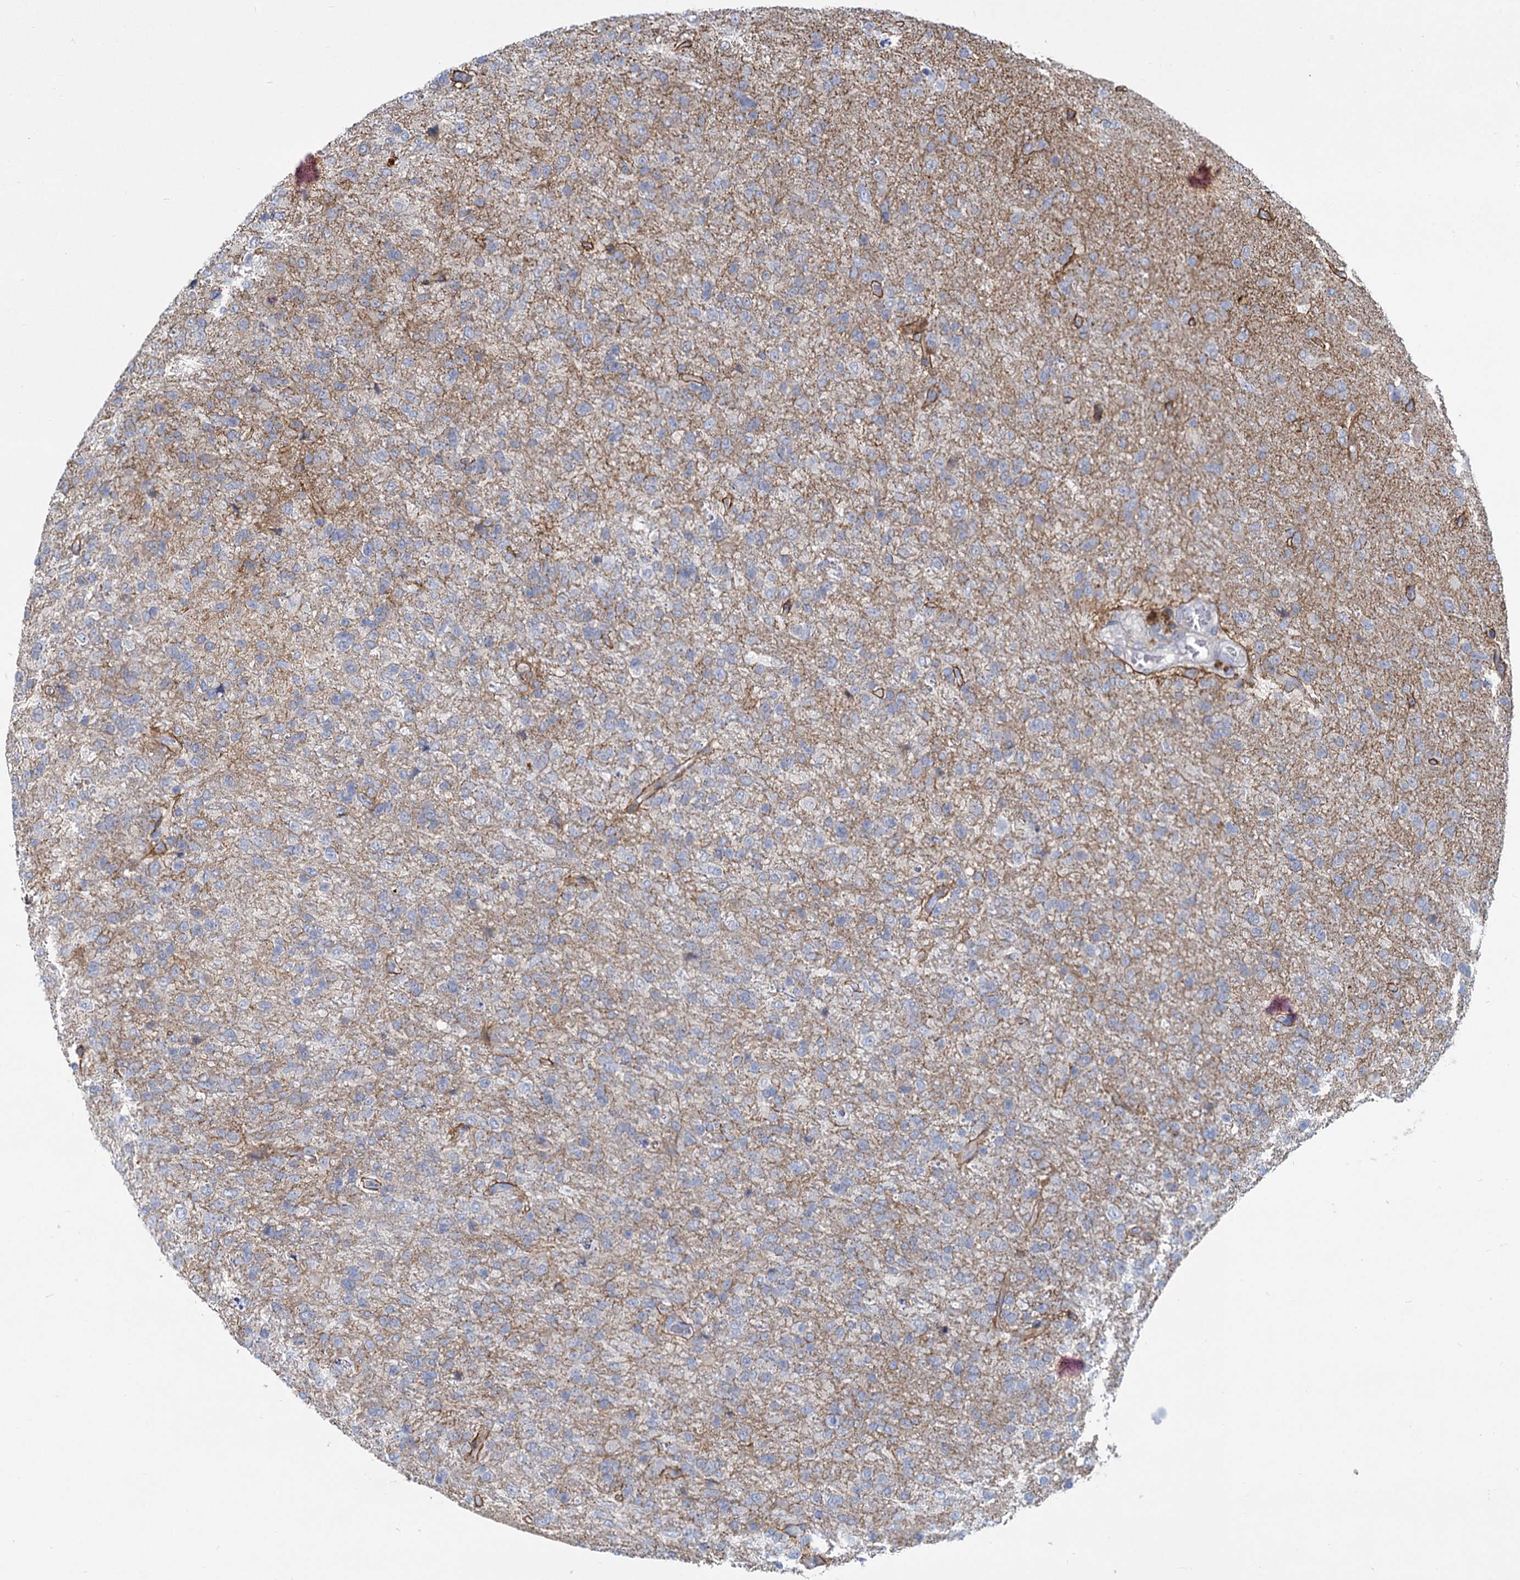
{"staining": {"intensity": "negative", "quantity": "none", "location": "none"}, "tissue": "glioma", "cell_type": "Tumor cells", "image_type": "cancer", "snomed": [{"axis": "morphology", "description": "Glioma, malignant, High grade"}, {"axis": "topography", "description": "Brain"}], "caption": "A histopathology image of human malignant glioma (high-grade) is negative for staining in tumor cells.", "gene": "PRSS35", "patient": {"sex": "female", "age": 74}}